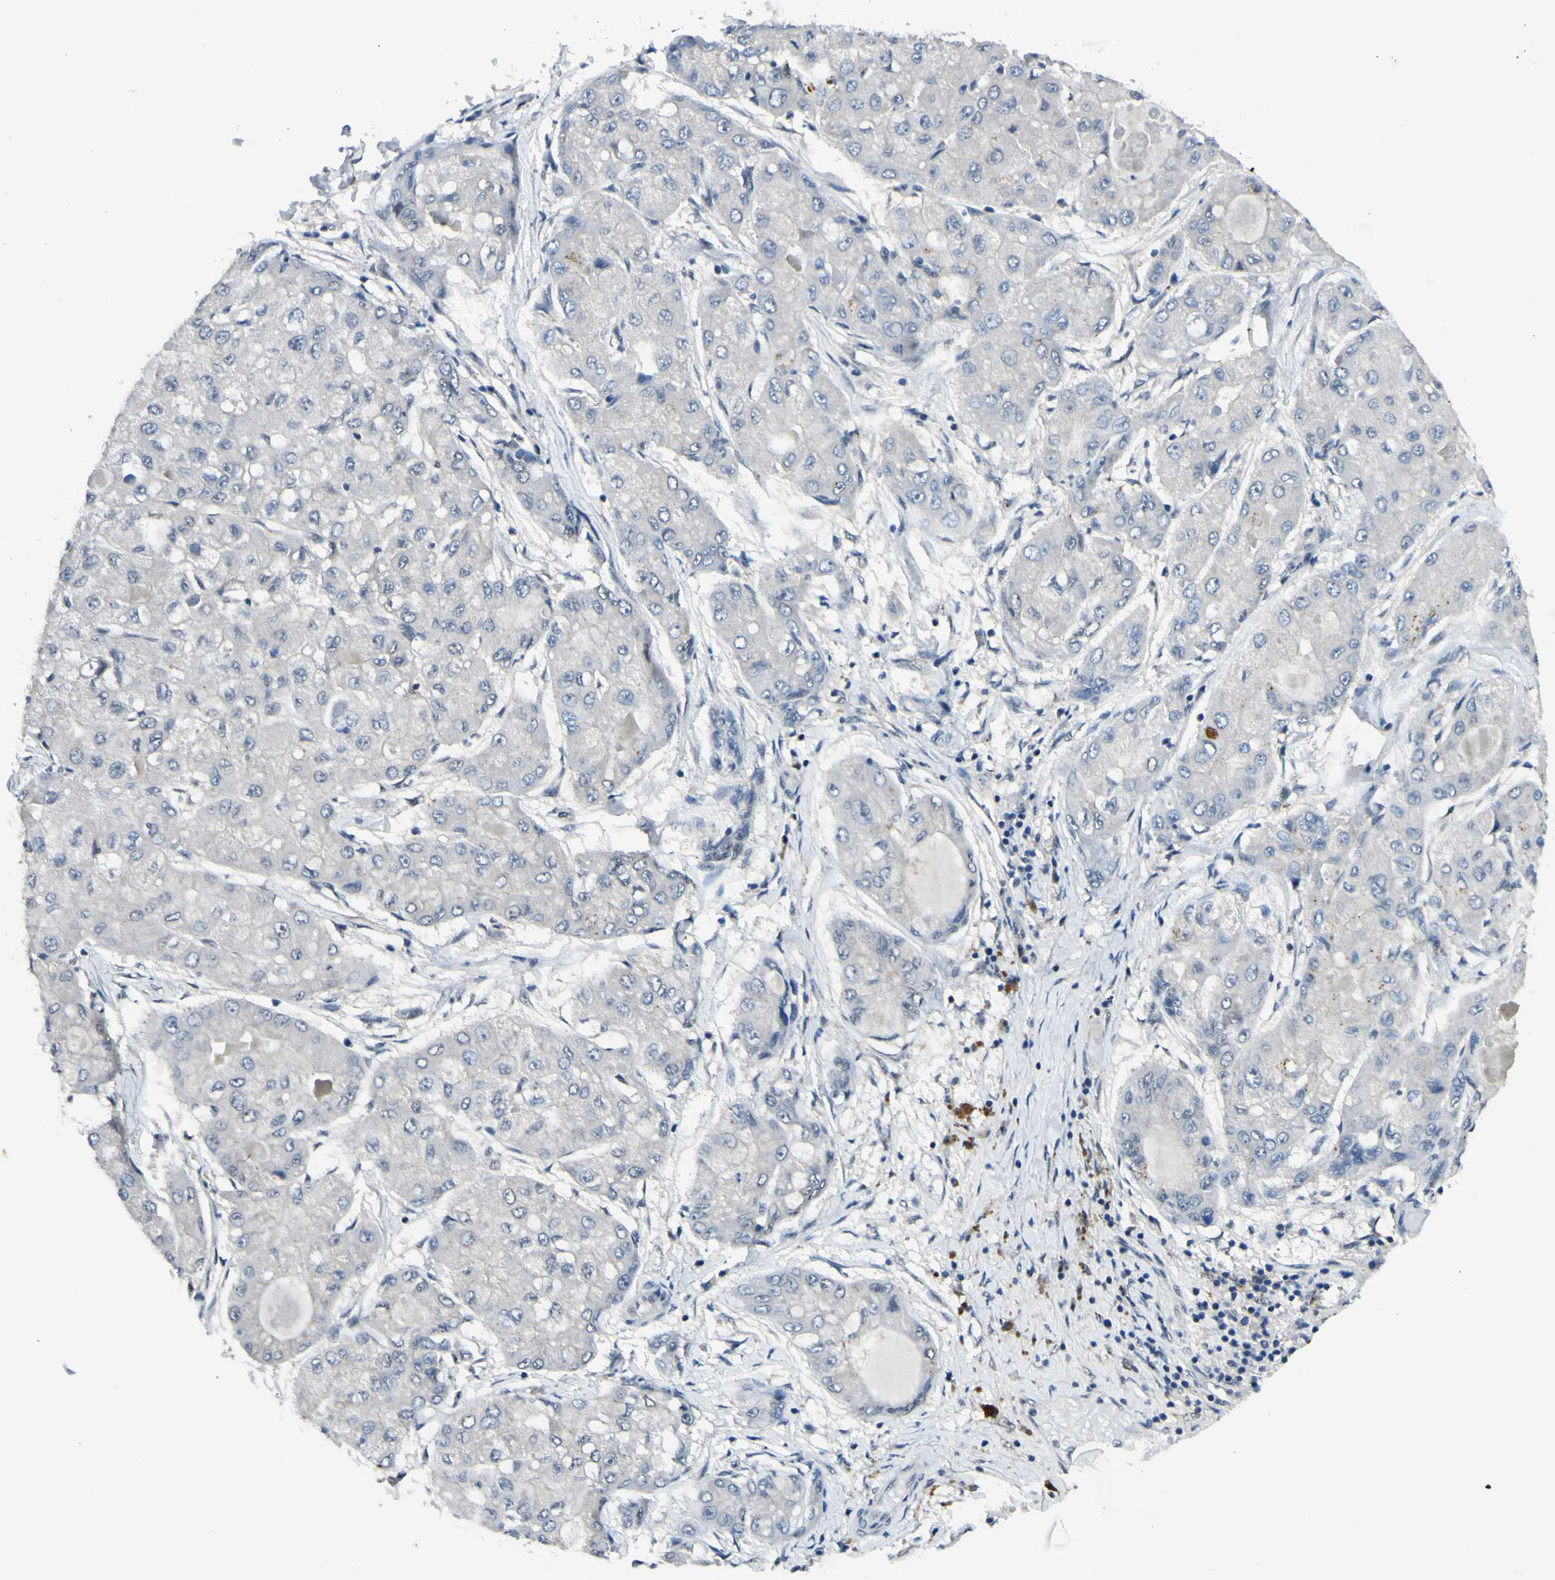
{"staining": {"intensity": "negative", "quantity": "none", "location": "none"}, "tissue": "liver cancer", "cell_type": "Tumor cells", "image_type": "cancer", "snomed": [{"axis": "morphology", "description": "Carcinoma, Hepatocellular, NOS"}, {"axis": "topography", "description": "Liver"}], "caption": "Immunohistochemistry (IHC) photomicrograph of liver cancer (hepatocellular carcinoma) stained for a protein (brown), which exhibits no staining in tumor cells. (DAB IHC with hematoxylin counter stain).", "gene": "PSMD5", "patient": {"sex": "male", "age": 80}}